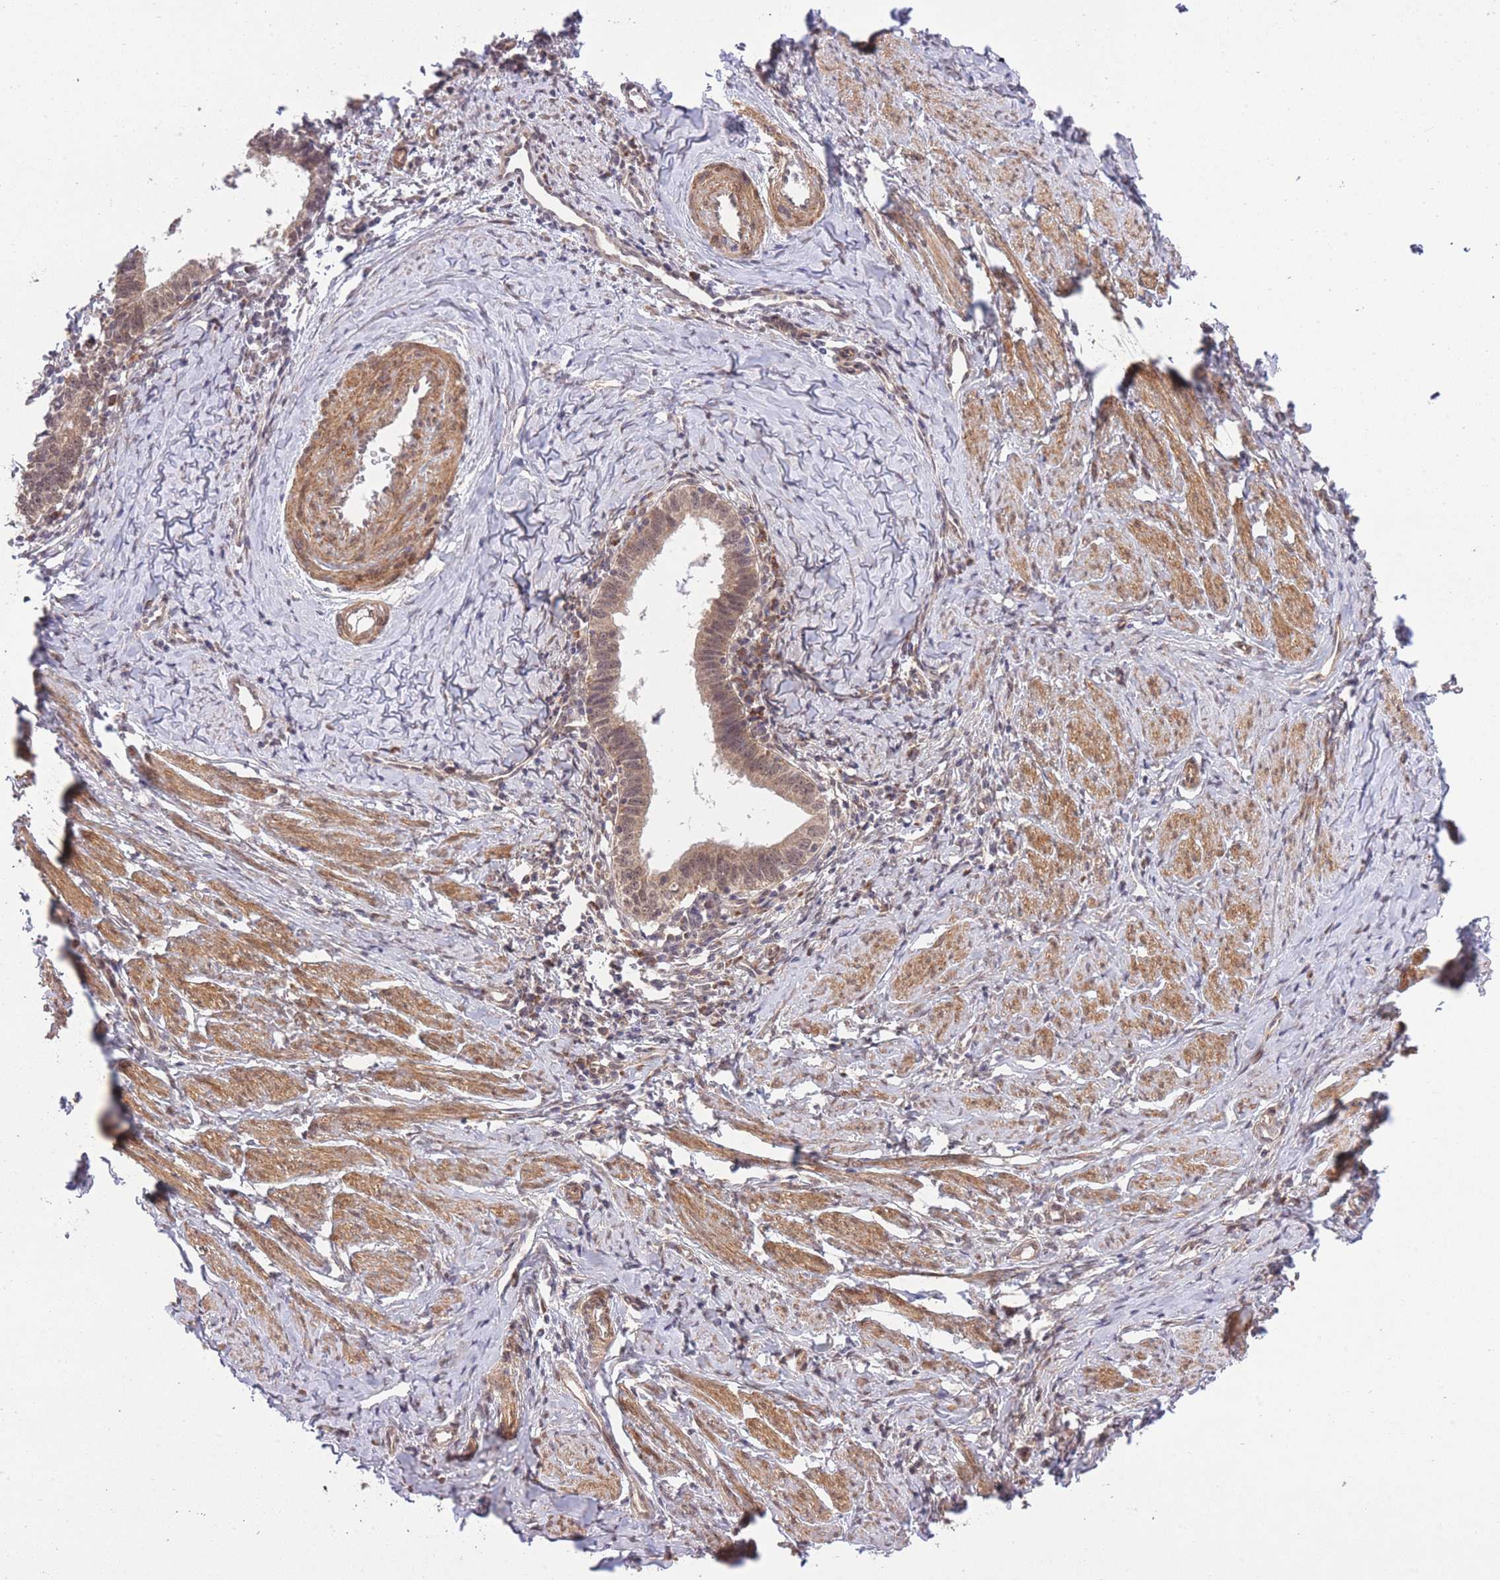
{"staining": {"intensity": "weak", "quantity": ">75%", "location": "cytoplasmic/membranous,nuclear"}, "tissue": "cervical cancer", "cell_type": "Tumor cells", "image_type": "cancer", "snomed": [{"axis": "morphology", "description": "Adenocarcinoma, NOS"}, {"axis": "topography", "description": "Cervix"}], "caption": "Immunohistochemistry of human adenocarcinoma (cervical) shows low levels of weak cytoplasmic/membranous and nuclear staining in approximately >75% of tumor cells.", "gene": "ELOA2", "patient": {"sex": "female", "age": 36}}